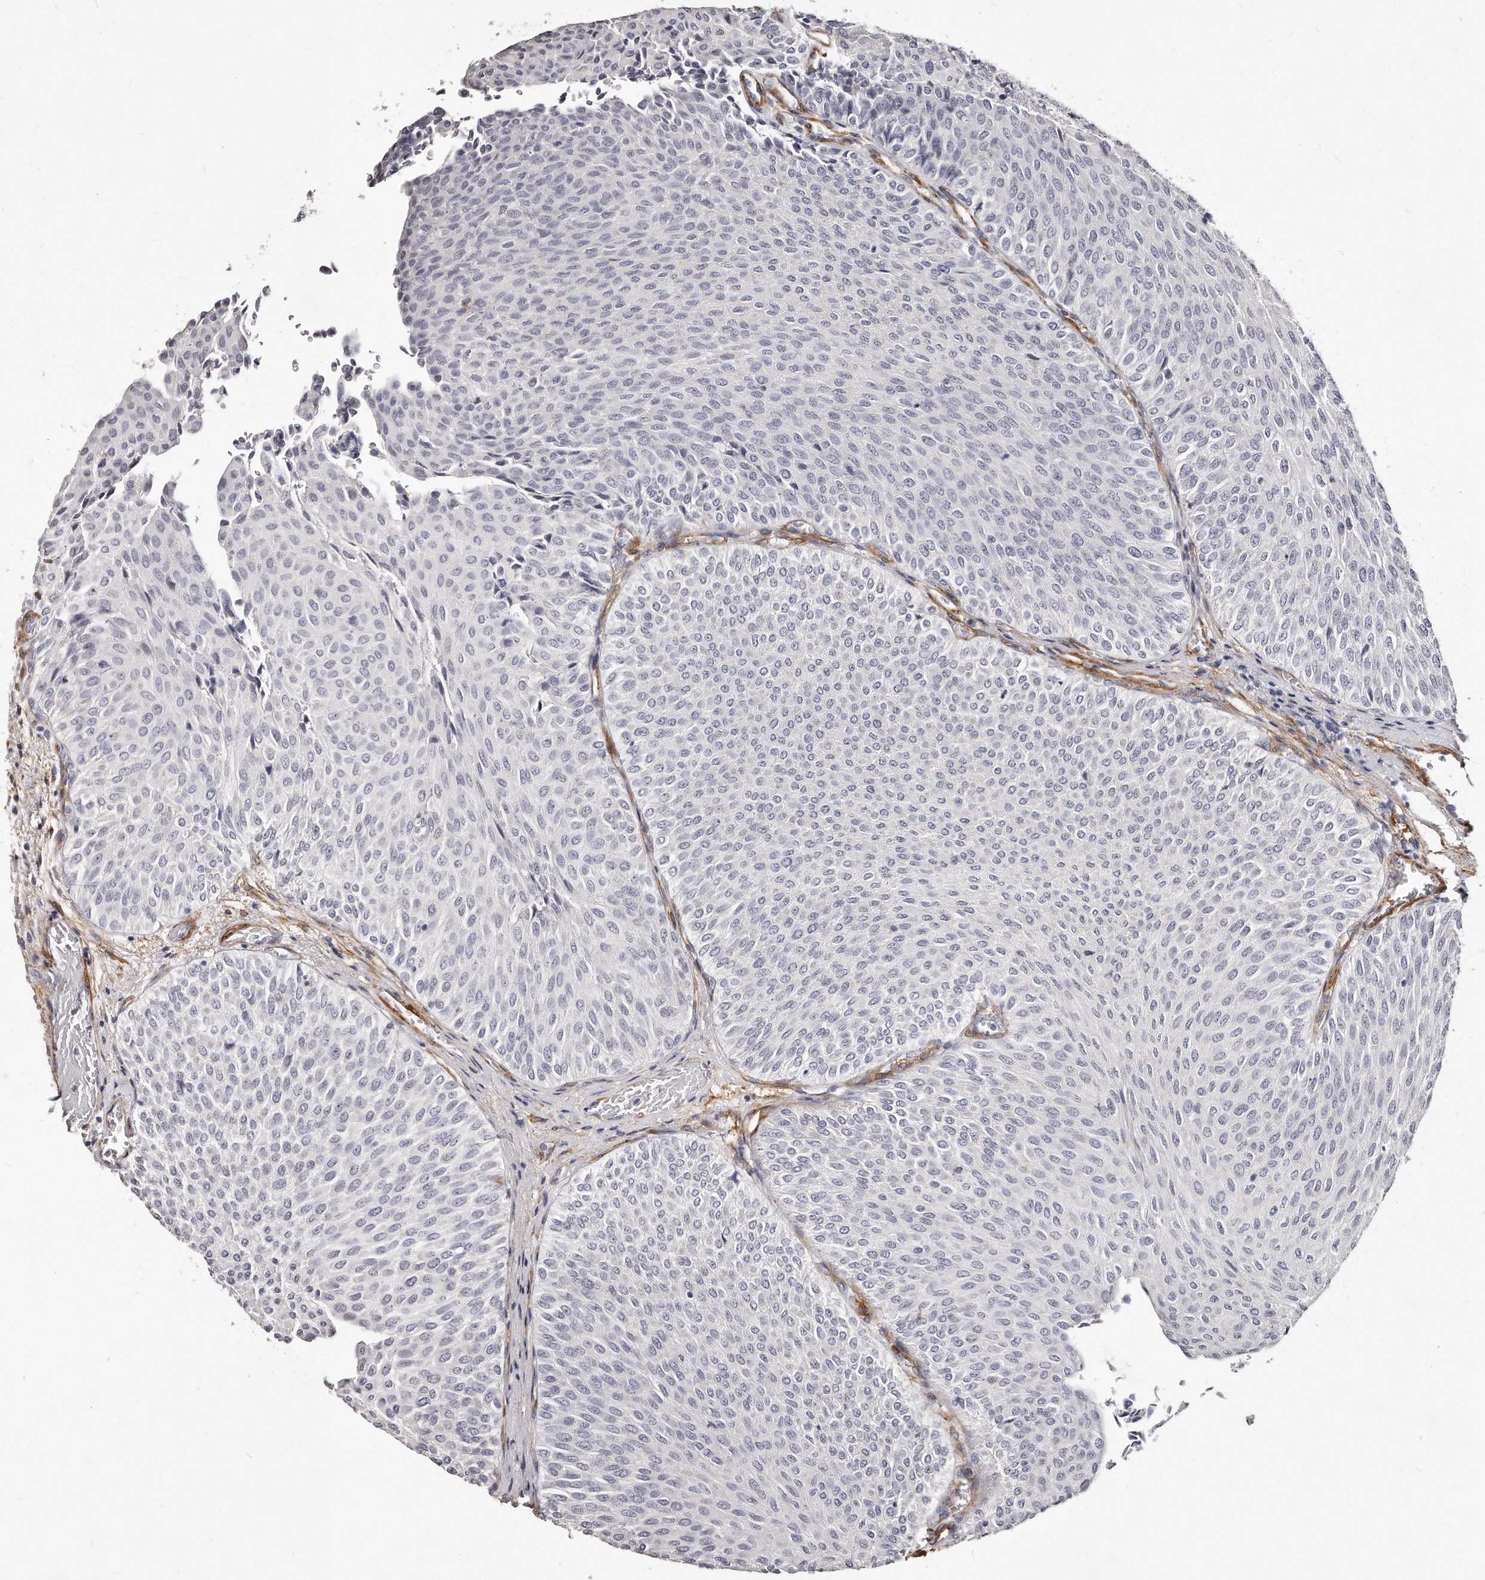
{"staining": {"intensity": "negative", "quantity": "none", "location": "none"}, "tissue": "urothelial cancer", "cell_type": "Tumor cells", "image_type": "cancer", "snomed": [{"axis": "morphology", "description": "Urothelial carcinoma, Low grade"}, {"axis": "topography", "description": "Urinary bladder"}], "caption": "Immunohistochemical staining of human urothelial cancer shows no significant staining in tumor cells.", "gene": "LMOD1", "patient": {"sex": "male", "age": 78}}